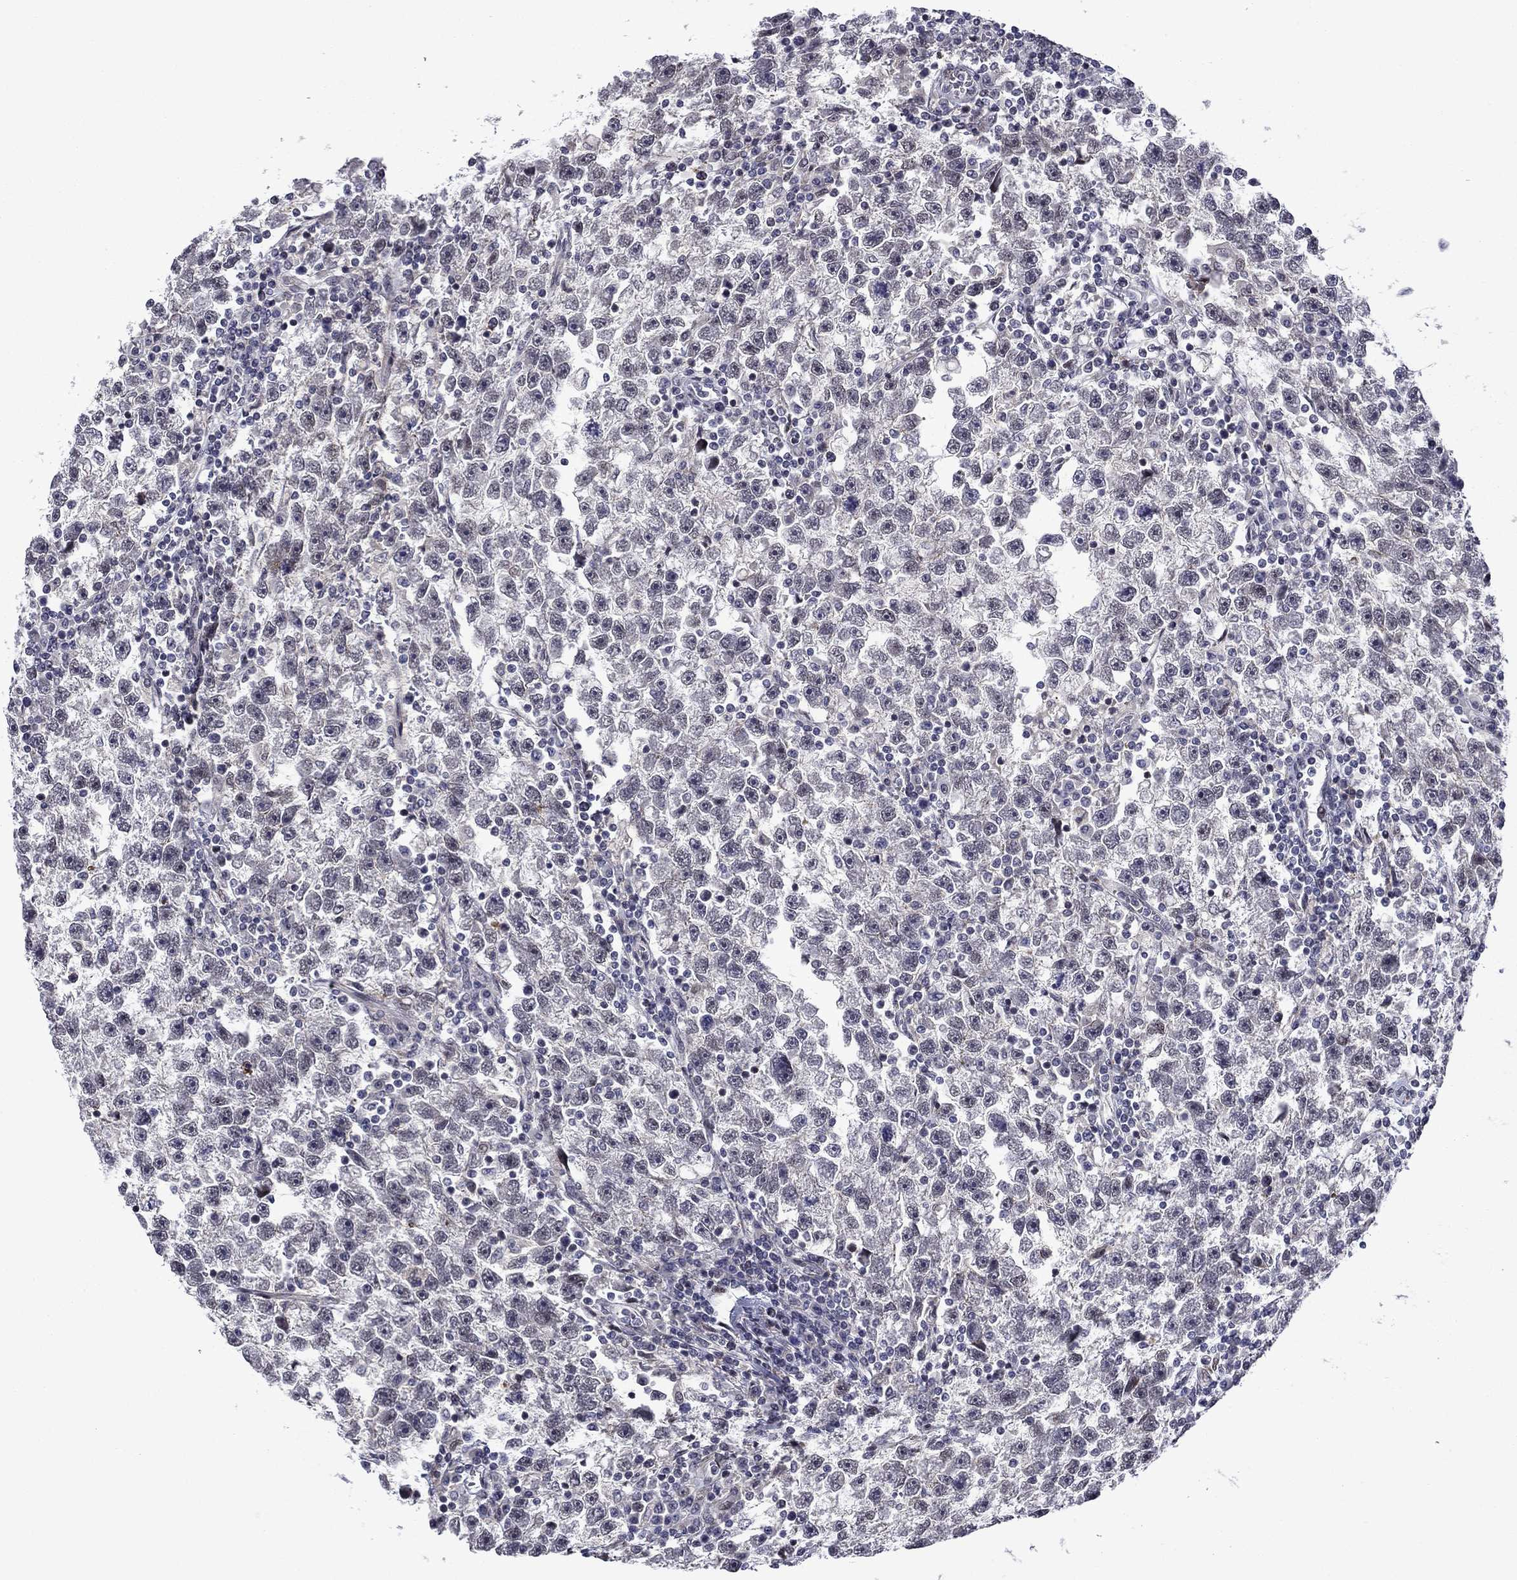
{"staining": {"intensity": "negative", "quantity": "none", "location": "none"}, "tissue": "testis cancer", "cell_type": "Tumor cells", "image_type": "cancer", "snomed": [{"axis": "morphology", "description": "Seminoma, NOS"}, {"axis": "topography", "description": "Testis"}], "caption": "DAB (3,3'-diaminobenzidine) immunohistochemical staining of testis seminoma displays no significant expression in tumor cells. Nuclei are stained in blue.", "gene": "B3GAT1", "patient": {"sex": "male", "age": 47}}